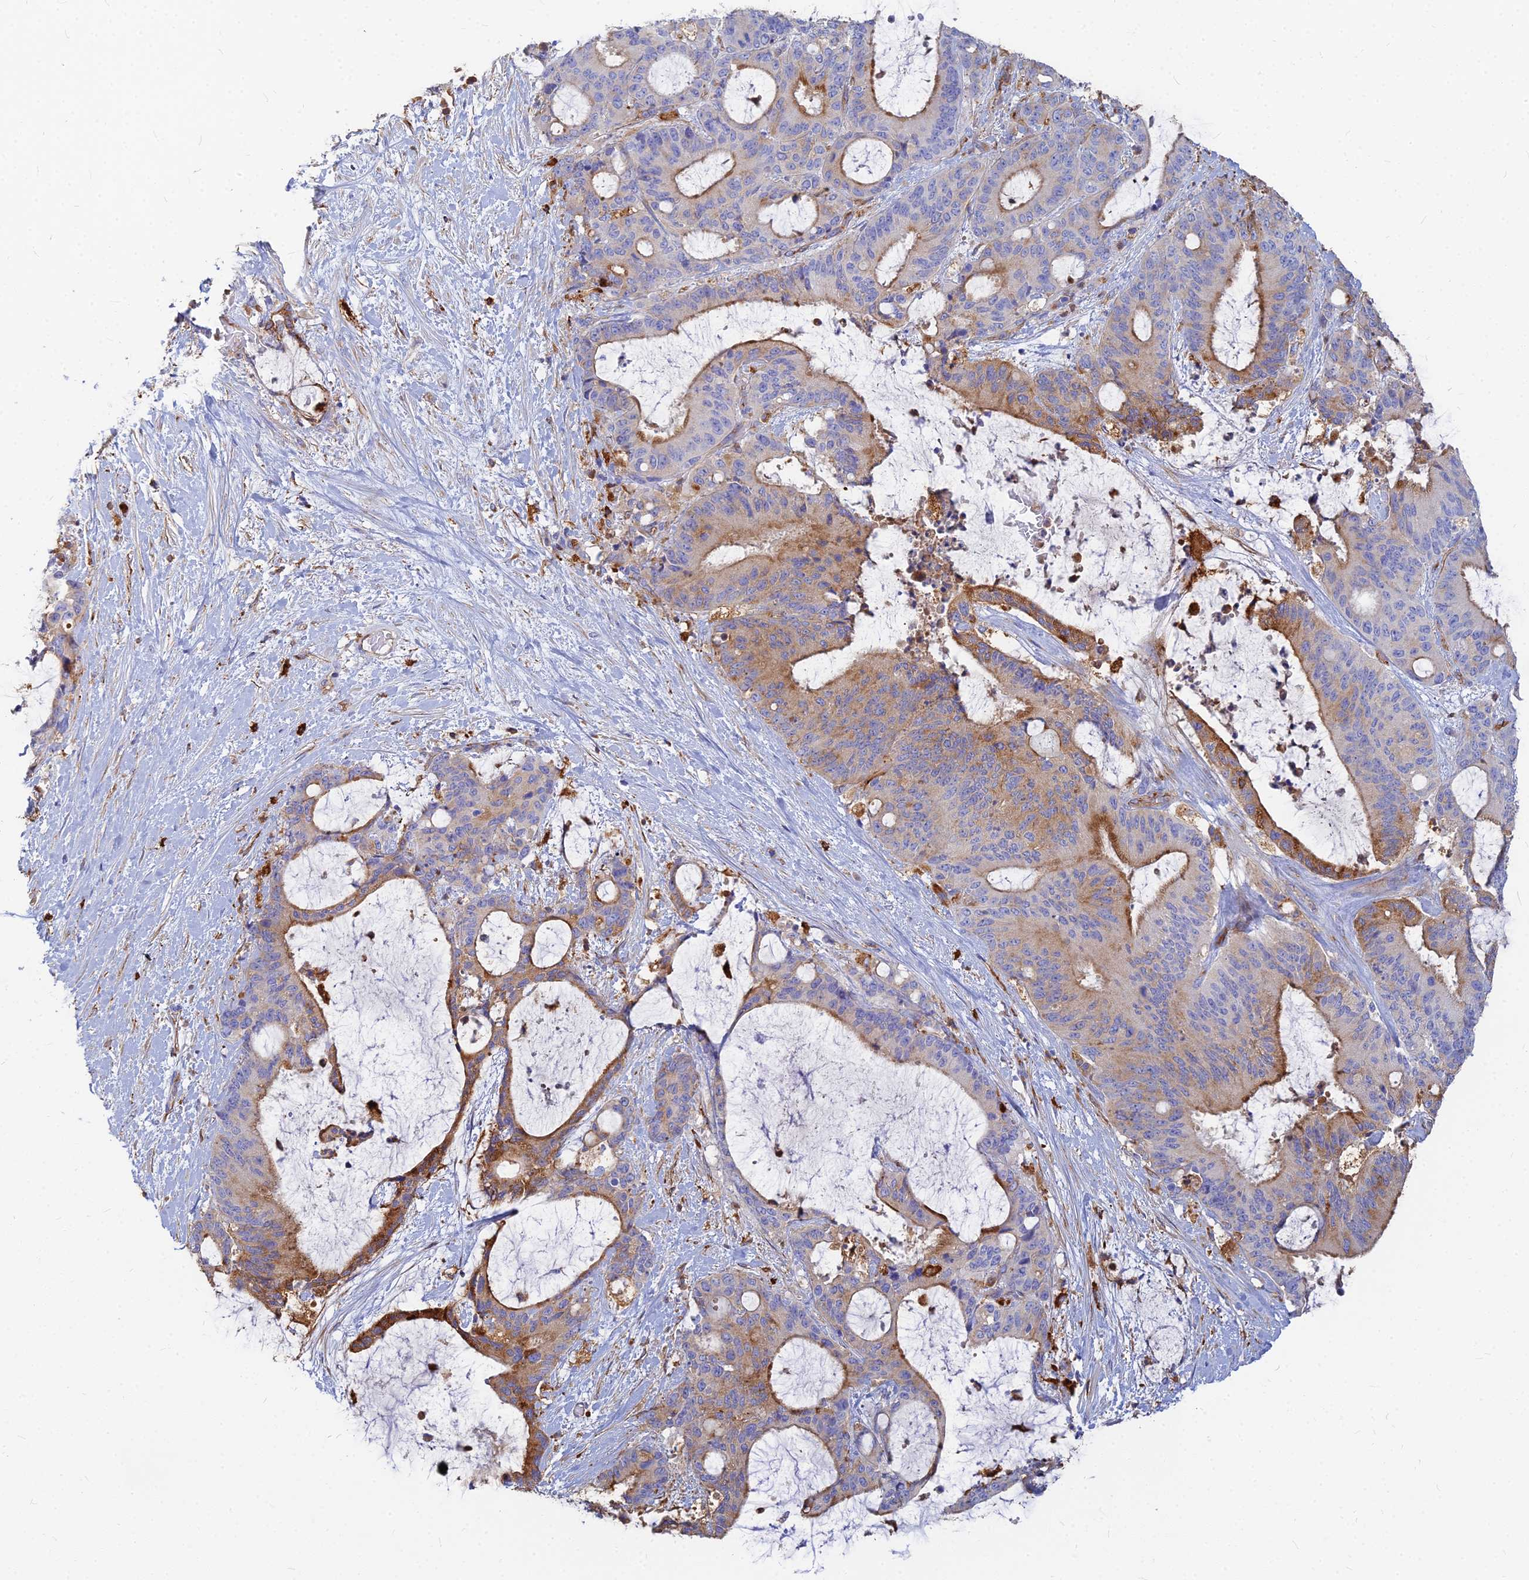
{"staining": {"intensity": "moderate", "quantity": "25%-75%", "location": "cytoplasmic/membranous"}, "tissue": "liver cancer", "cell_type": "Tumor cells", "image_type": "cancer", "snomed": [{"axis": "morphology", "description": "Normal tissue, NOS"}, {"axis": "morphology", "description": "Cholangiocarcinoma"}, {"axis": "topography", "description": "Liver"}, {"axis": "topography", "description": "Peripheral nerve tissue"}], "caption": "Immunohistochemical staining of human liver cholangiocarcinoma reveals moderate cytoplasmic/membranous protein expression in about 25%-75% of tumor cells.", "gene": "VAT1", "patient": {"sex": "female", "age": 73}}